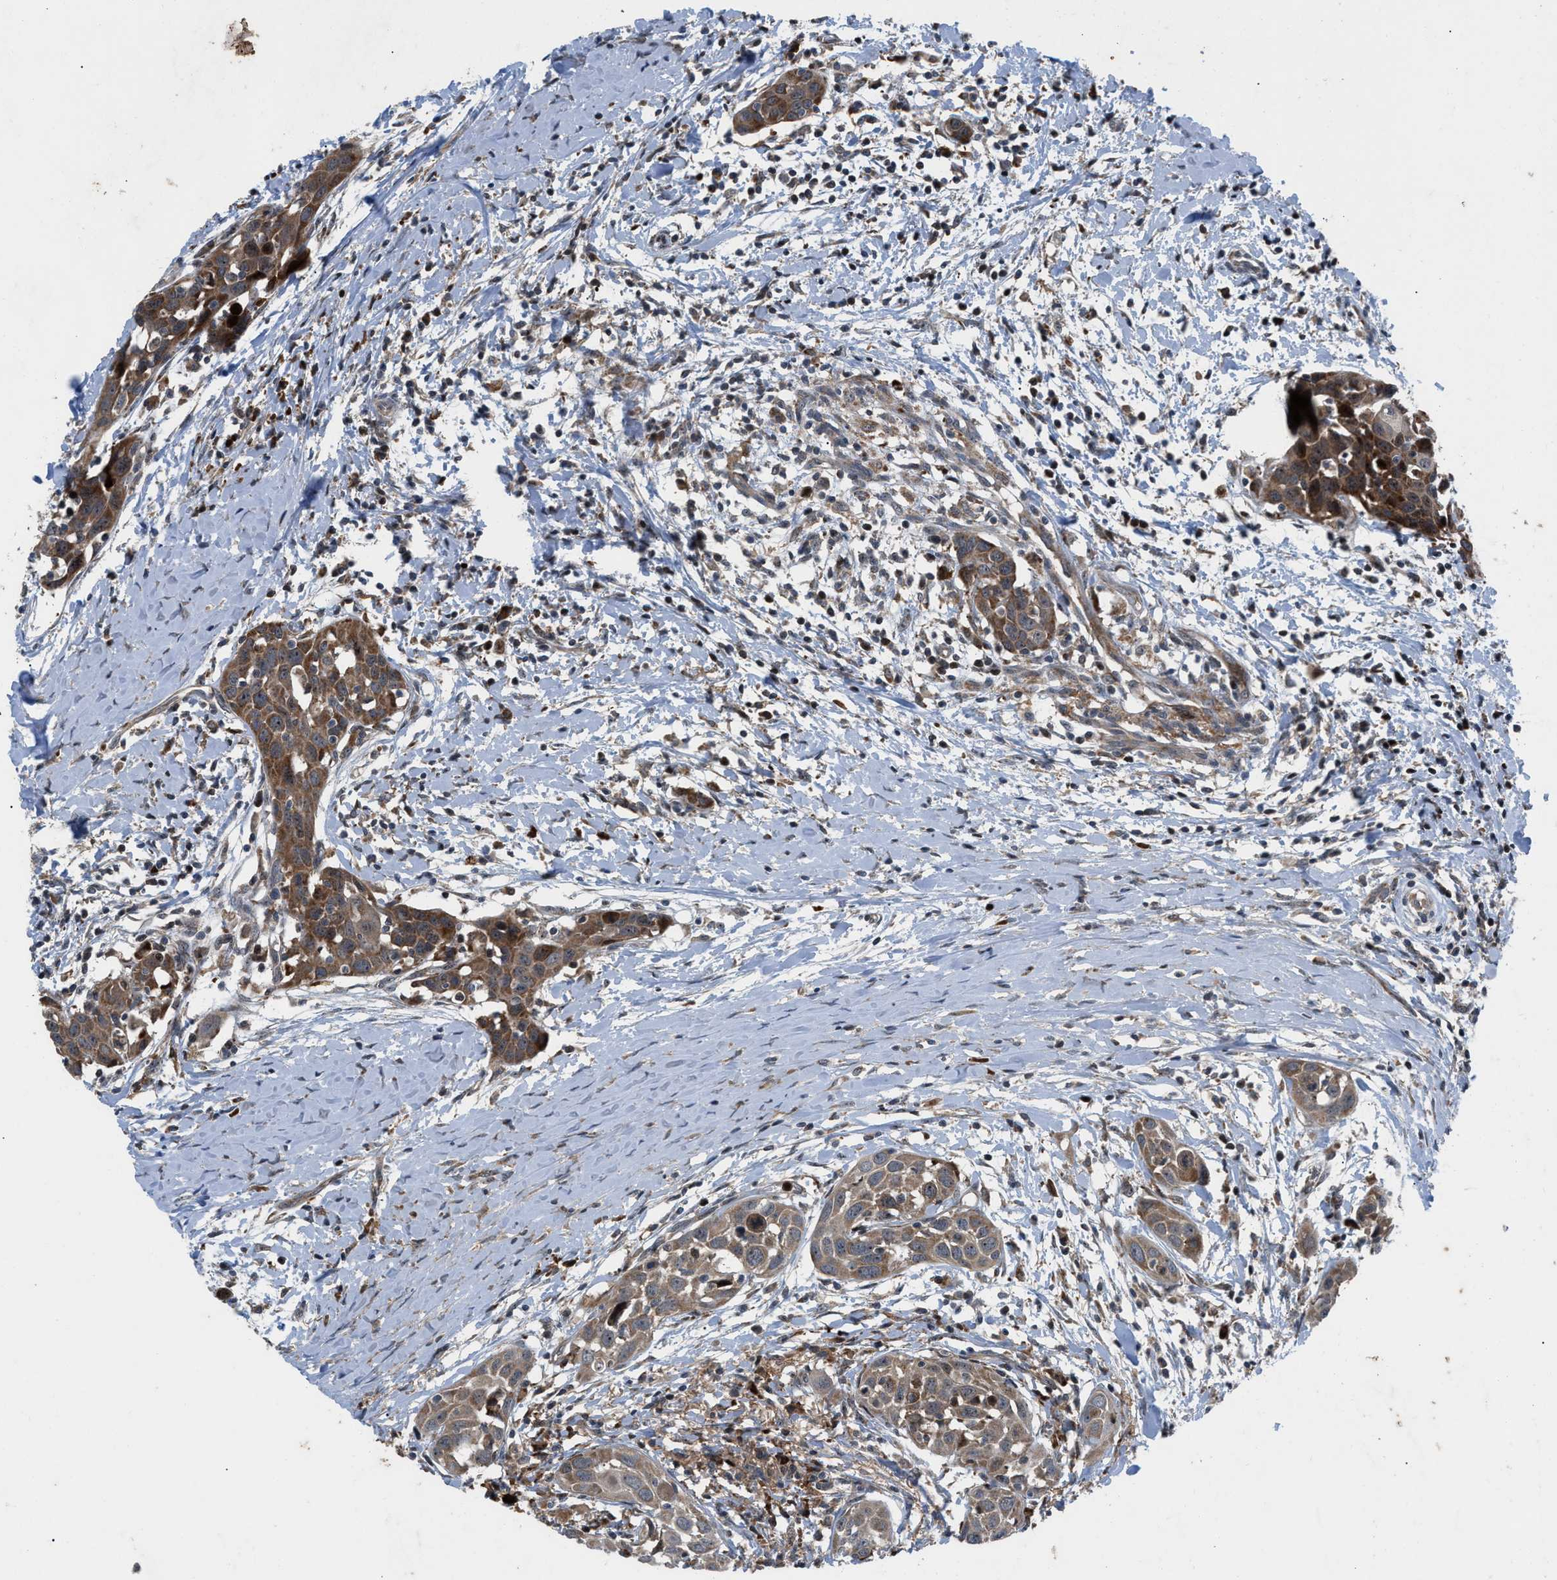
{"staining": {"intensity": "strong", "quantity": ">75%", "location": "cytoplasmic/membranous"}, "tissue": "head and neck cancer", "cell_type": "Tumor cells", "image_type": "cancer", "snomed": [{"axis": "morphology", "description": "Squamous cell carcinoma, NOS"}, {"axis": "topography", "description": "Oral tissue"}, {"axis": "topography", "description": "Head-Neck"}], "caption": "This histopathology image displays head and neck cancer stained with IHC to label a protein in brown. The cytoplasmic/membranous of tumor cells show strong positivity for the protein. Nuclei are counter-stained blue.", "gene": "AP3M2", "patient": {"sex": "female", "age": 50}}